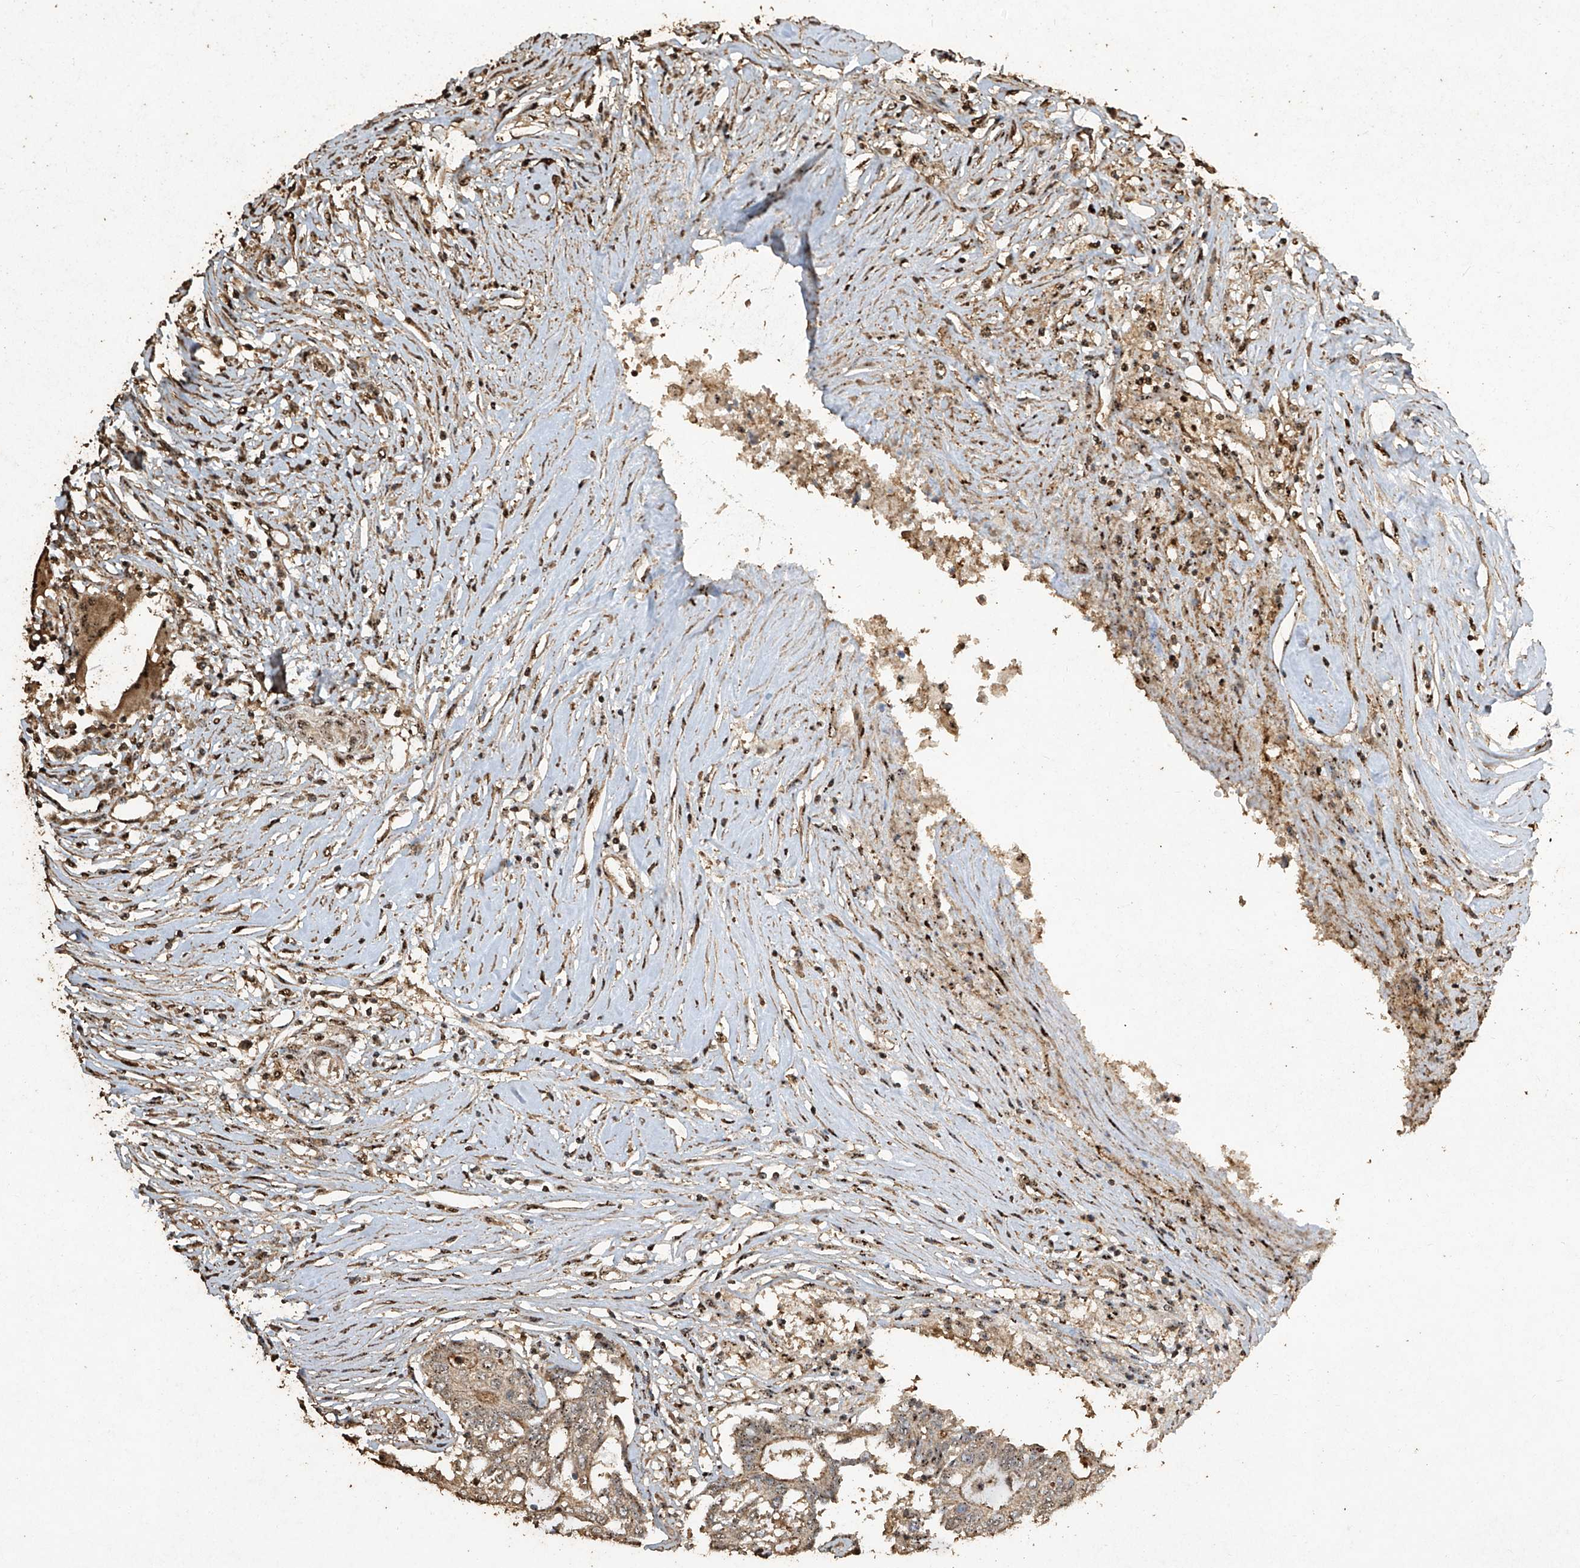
{"staining": {"intensity": "moderate", "quantity": ">75%", "location": "cytoplasmic/membranous,nuclear"}, "tissue": "colorectal cancer", "cell_type": "Tumor cells", "image_type": "cancer", "snomed": [{"axis": "morphology", "description": "Adenocarcinoma, NOS"}, {"axis": "topography", "description": "Rectum"}], "caption": "A high-resolution photomicrograph shows immunohistochemistry staining of colorectal adenocarcinoma, which exhibits moderate cytoplasmic/membranous and nuclear positivity in about >75% of tumor cells. The protein is shown in brown color, while the nuclei are stained blue.", "gene": "ERBB3", "patient": {"sex": "male", "age": 63}}